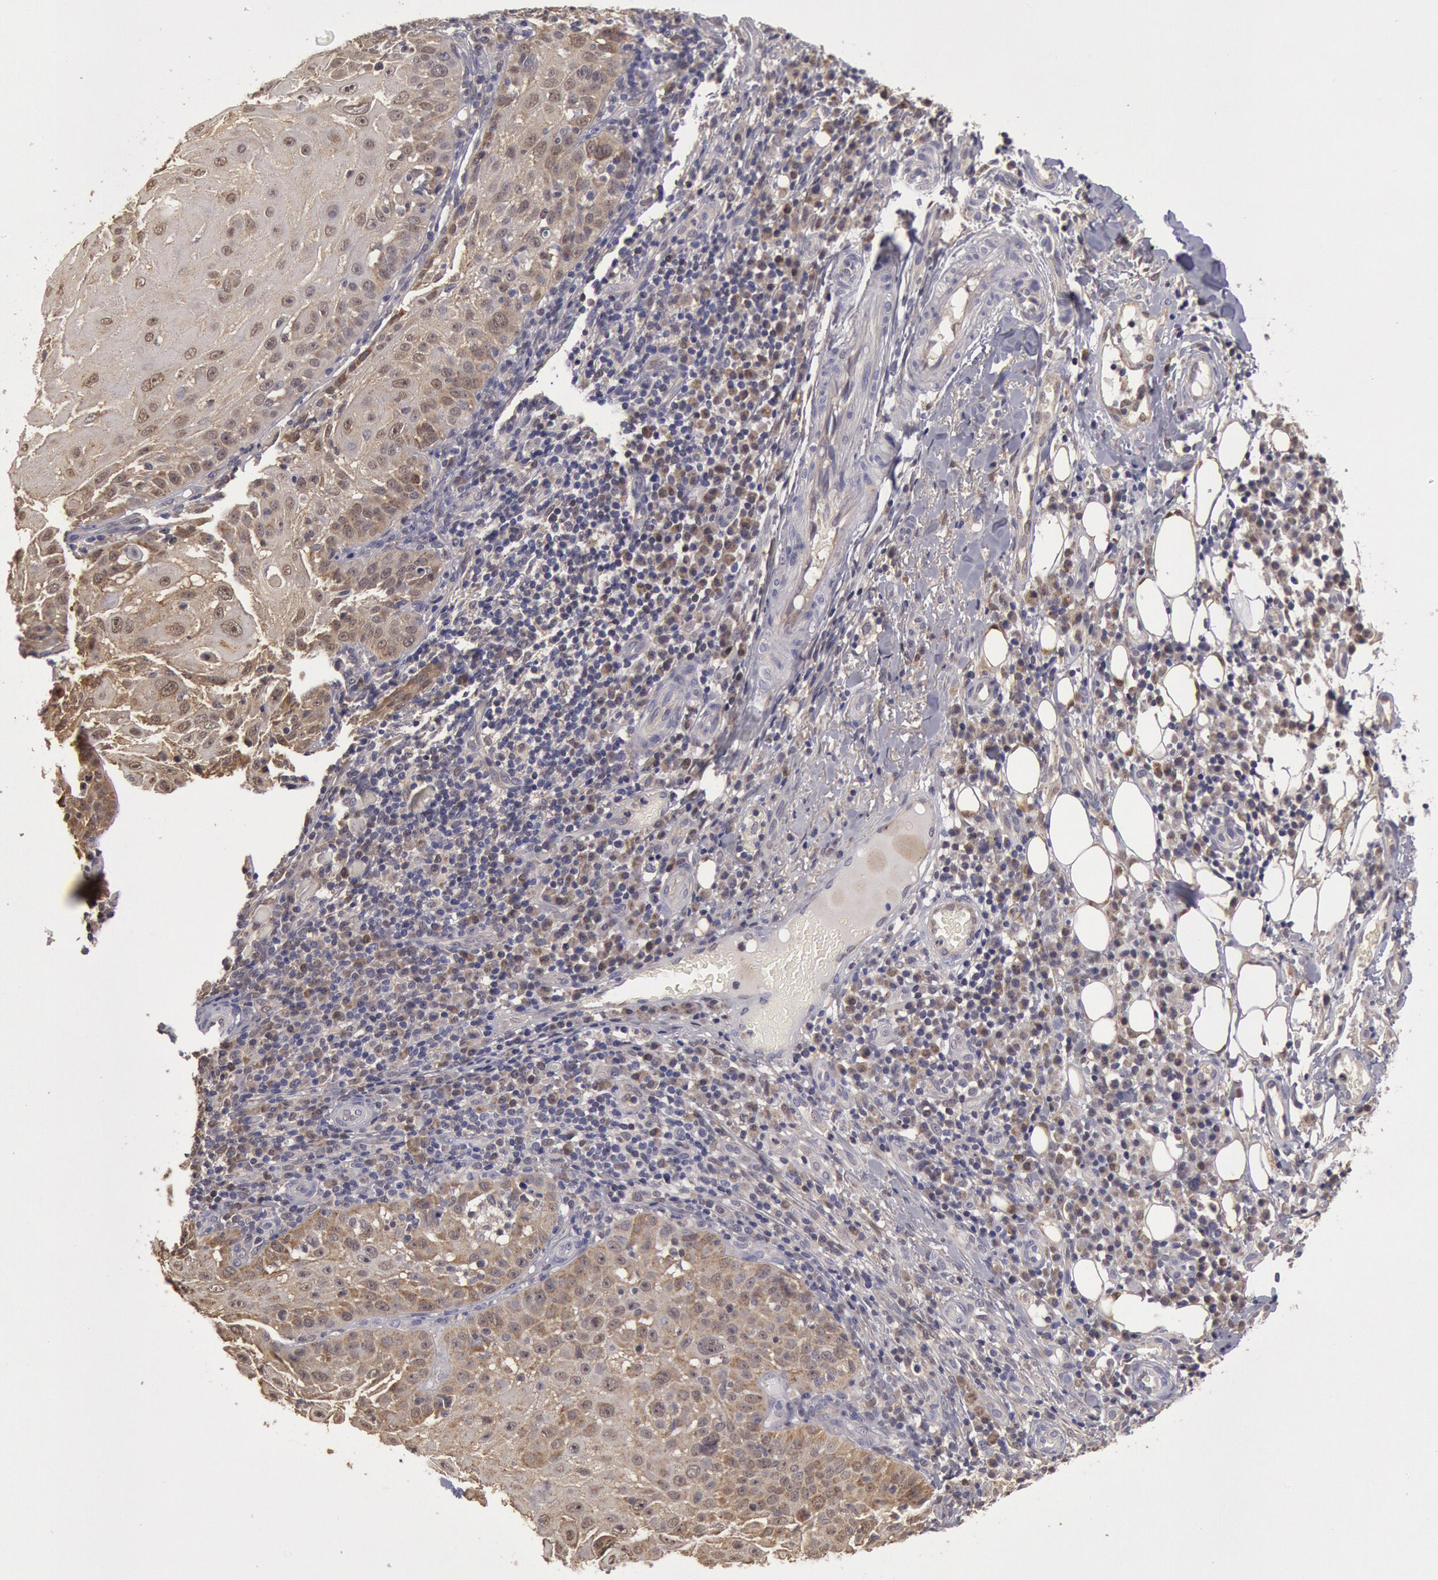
{"staining": {"intensity": "weak", "quantity": ">75%", "location": "cytoplasmic/membranous"}, "tissue": "skin cancer", "cell_type": "Tumor cells", "image_type": "cancer", "snomed": [{"axis": "morphology", "description": "Squamous cell carcinoma, NOS"}, {"axis": "topography", "description": "Skin"}], "caption": "Approximately >75% of tumor cells in human skin cancer show weak cytoplasmic/membranous protein staining as visualized by brown immunohistochemical staining.", "gene": "MPST", "patient": {"sex": "female", "age": 89}}